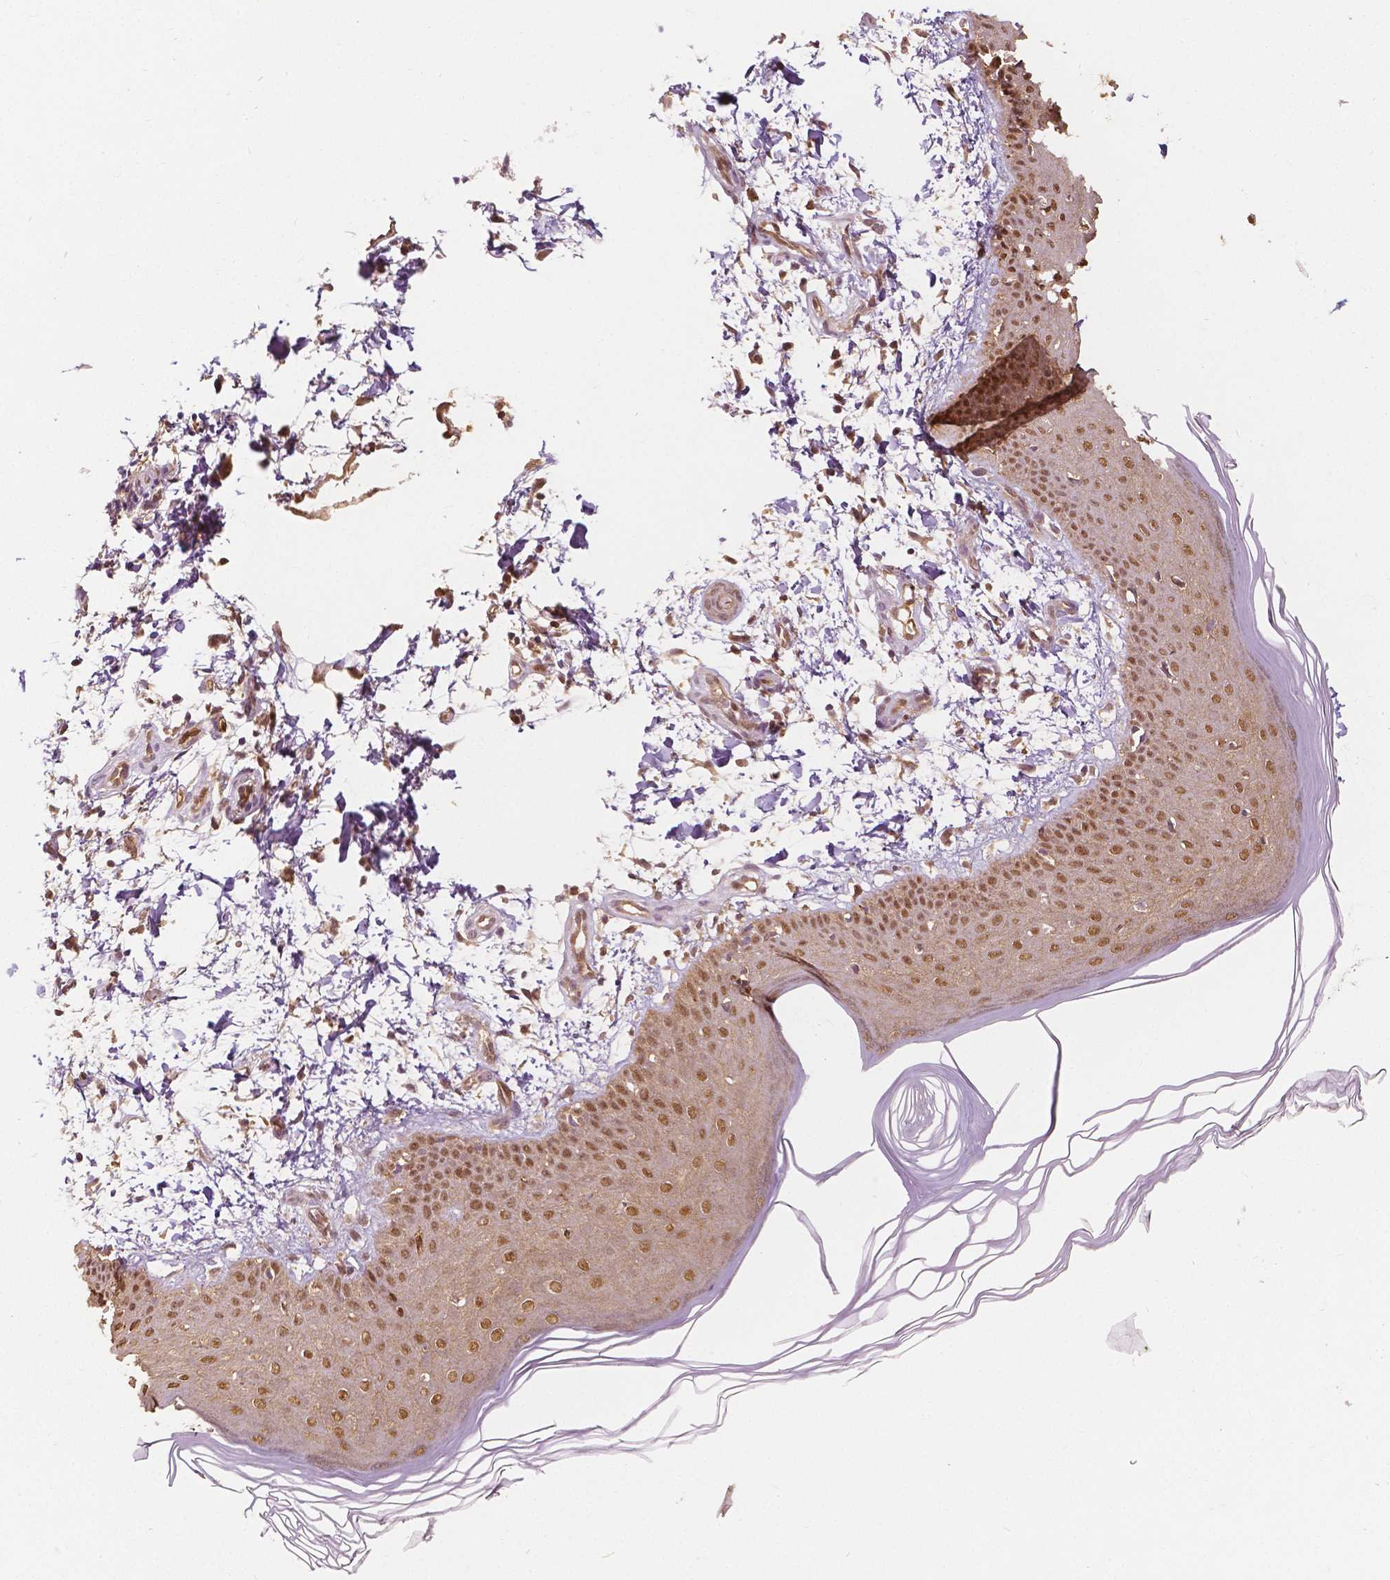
{"staining": {"intensity": "moderate", "quantity": ">75%", "location": "cytoplasmic/membranous,nuclear"}, "tissue": "skin", "cell_type": "Fibroblasts", "image_type": "normal", "snomed": [{"axis": "morphology", "description": "Normal tissue, NOS"}, {"axis": "topography", "description": "Skin"}], "caption": "Skin stained for a protein (brown) shows moderate cytoplasmic/membranous,nuclear positive expression in approximately >75% of fibroblasts.", "gene": "NAPRT", "patient": {"sex": "female", "age": 62}}